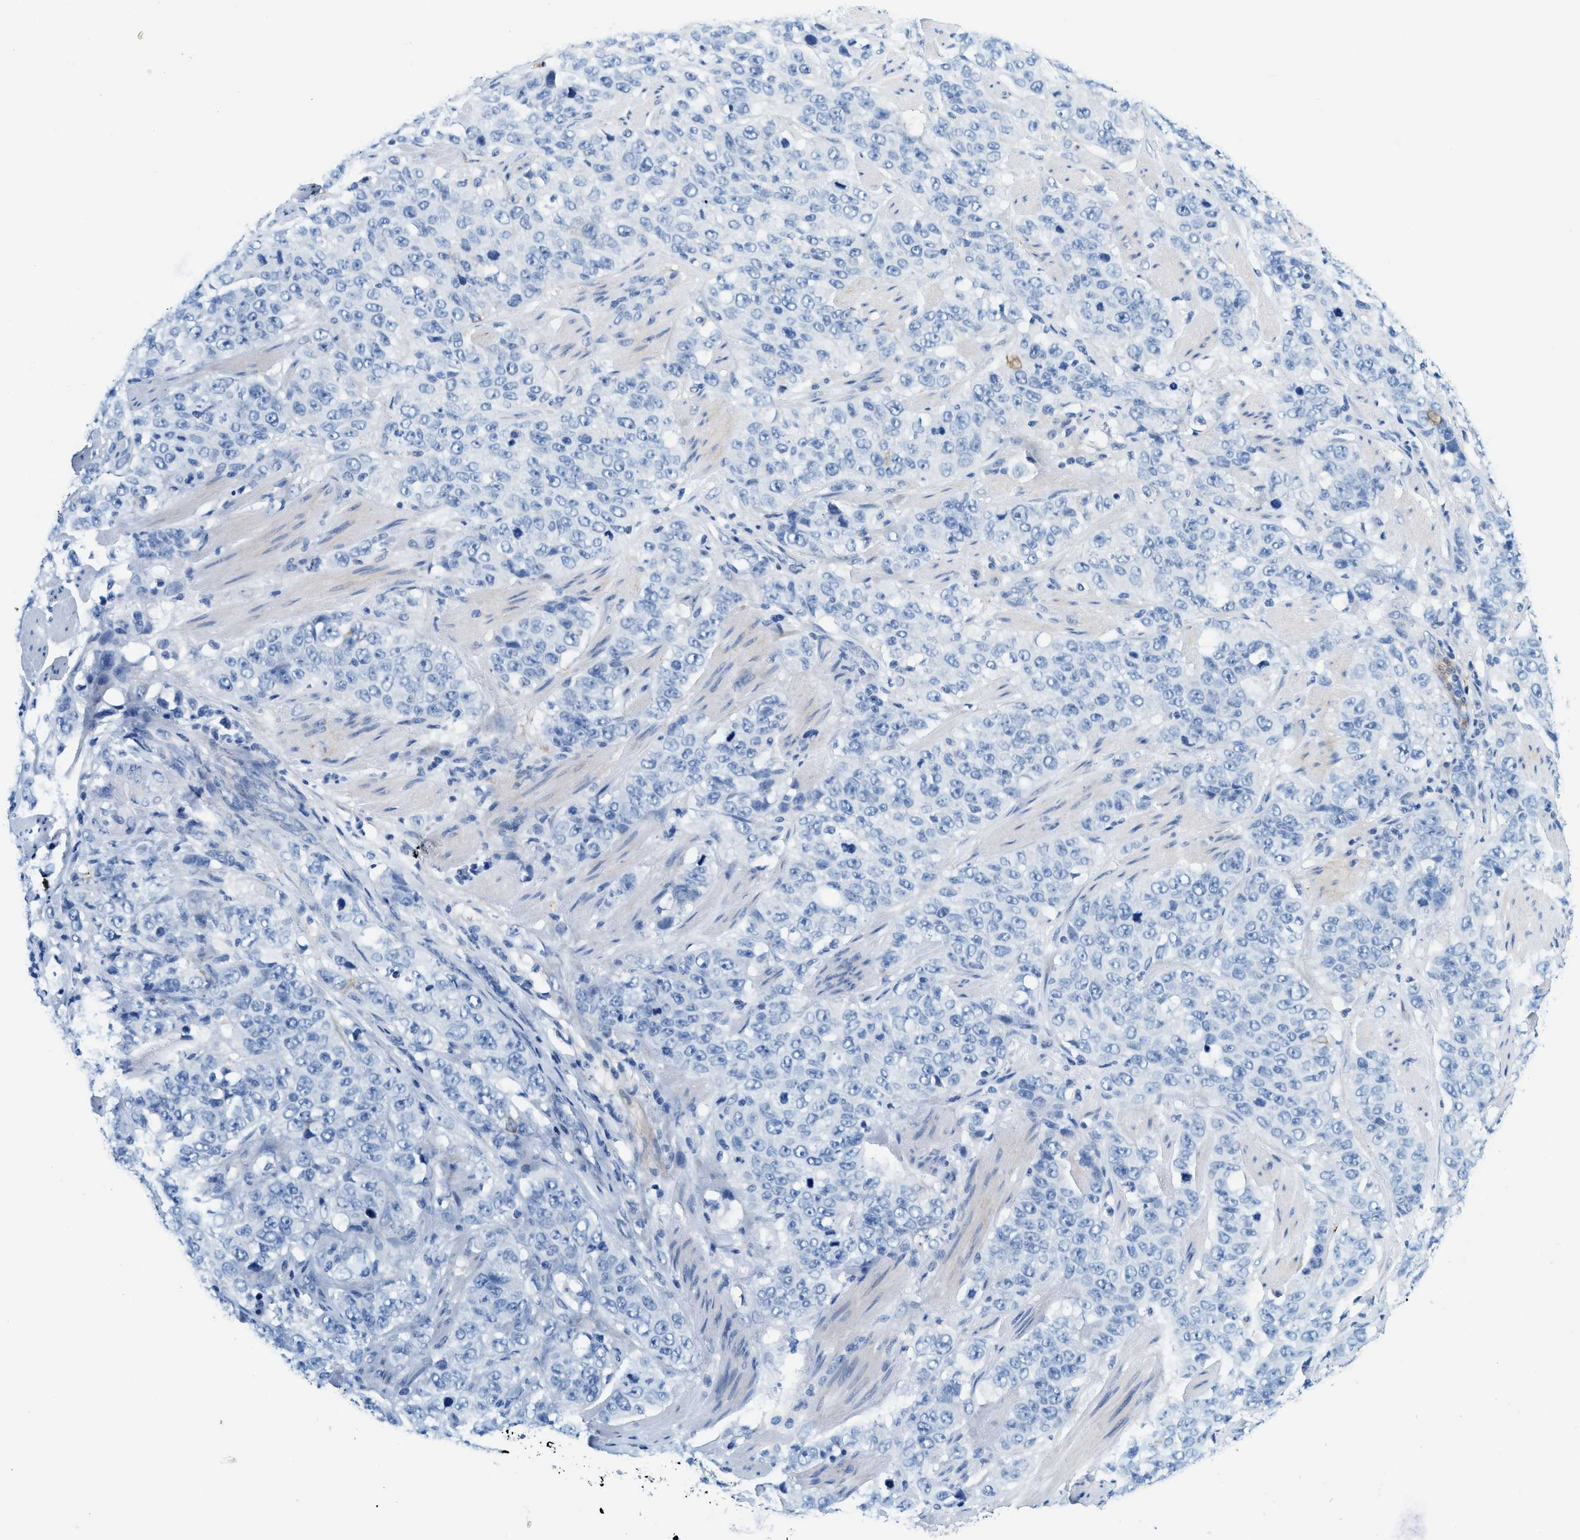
{"staining": {"intensity": "negative", "quantity": "none", "location": "none"}, "tissue": "stomach cancer", "cell_type": "Tumor cells", "image_type": "cancer", "snomed": [{"axis": "morphology", "description": "Adenocarcinoma, NOS"}, {"axis": "topography", "description": "Stomach"}], "caption": "Tumor cells show no significant protein expression in adenocarcinoma (stomach).", "gene": "ZDHHC13", "patient": {"sex": "male", "age": 48}}